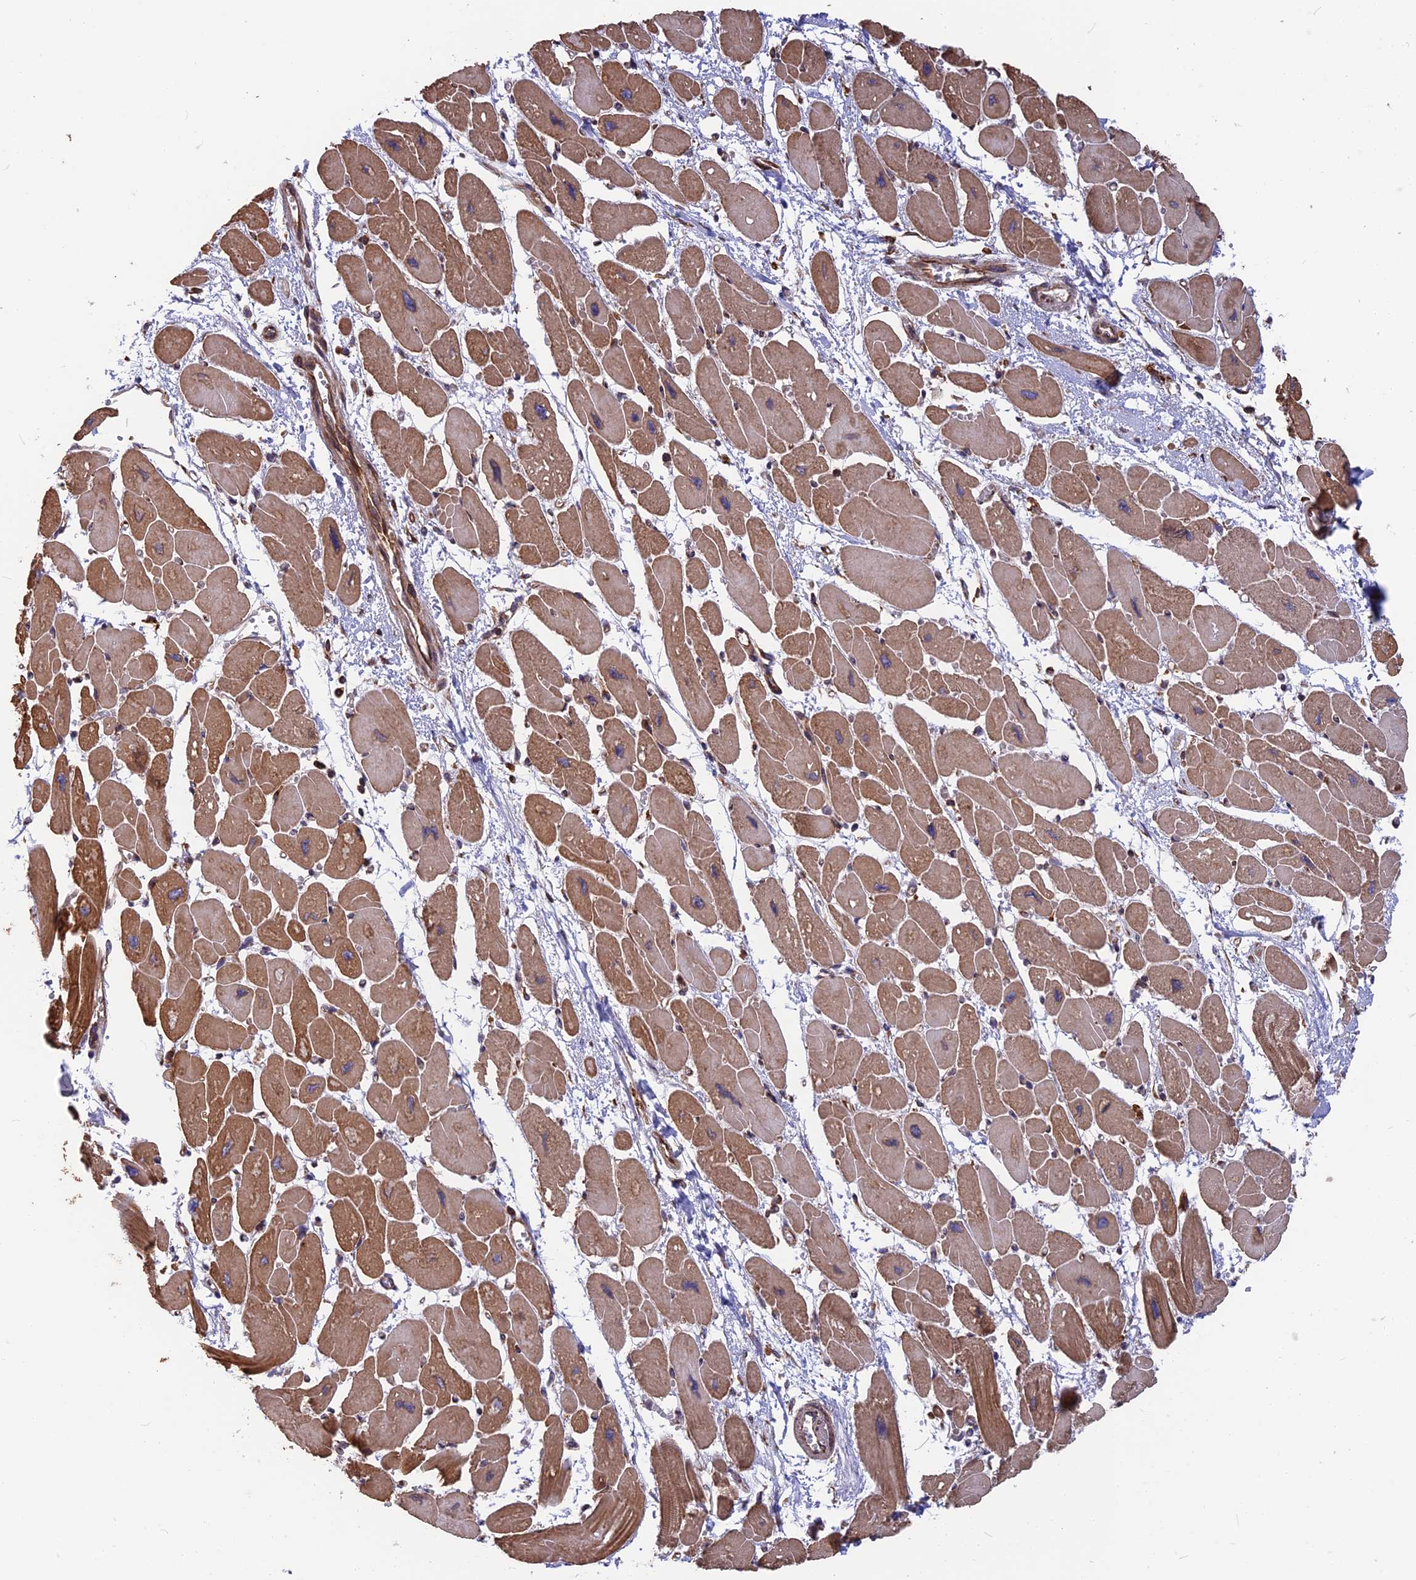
{"staining": {"intensity": "strong", "quantity": ">75%", "location": "cytoplasmic/membranous"}, "tissue": "heart muscle", "cell_type": "Cardiomyocytes", "image_type": "normal", "snomed": [{"axis": "morphology", "description": "Normal tissue, NOS"}, {"axis": "topography", "description": "Heart"}], "caption": "This image exhibits benign heart muscle stained with IHC to label a protein in brown. The cytoplasmic/membranous of cardiomyocytes show strong positivity for the protein. Nuclei are counter-stained blue.", "gene": "WDR1", "patient": {"sex": "female", "age": 54}}